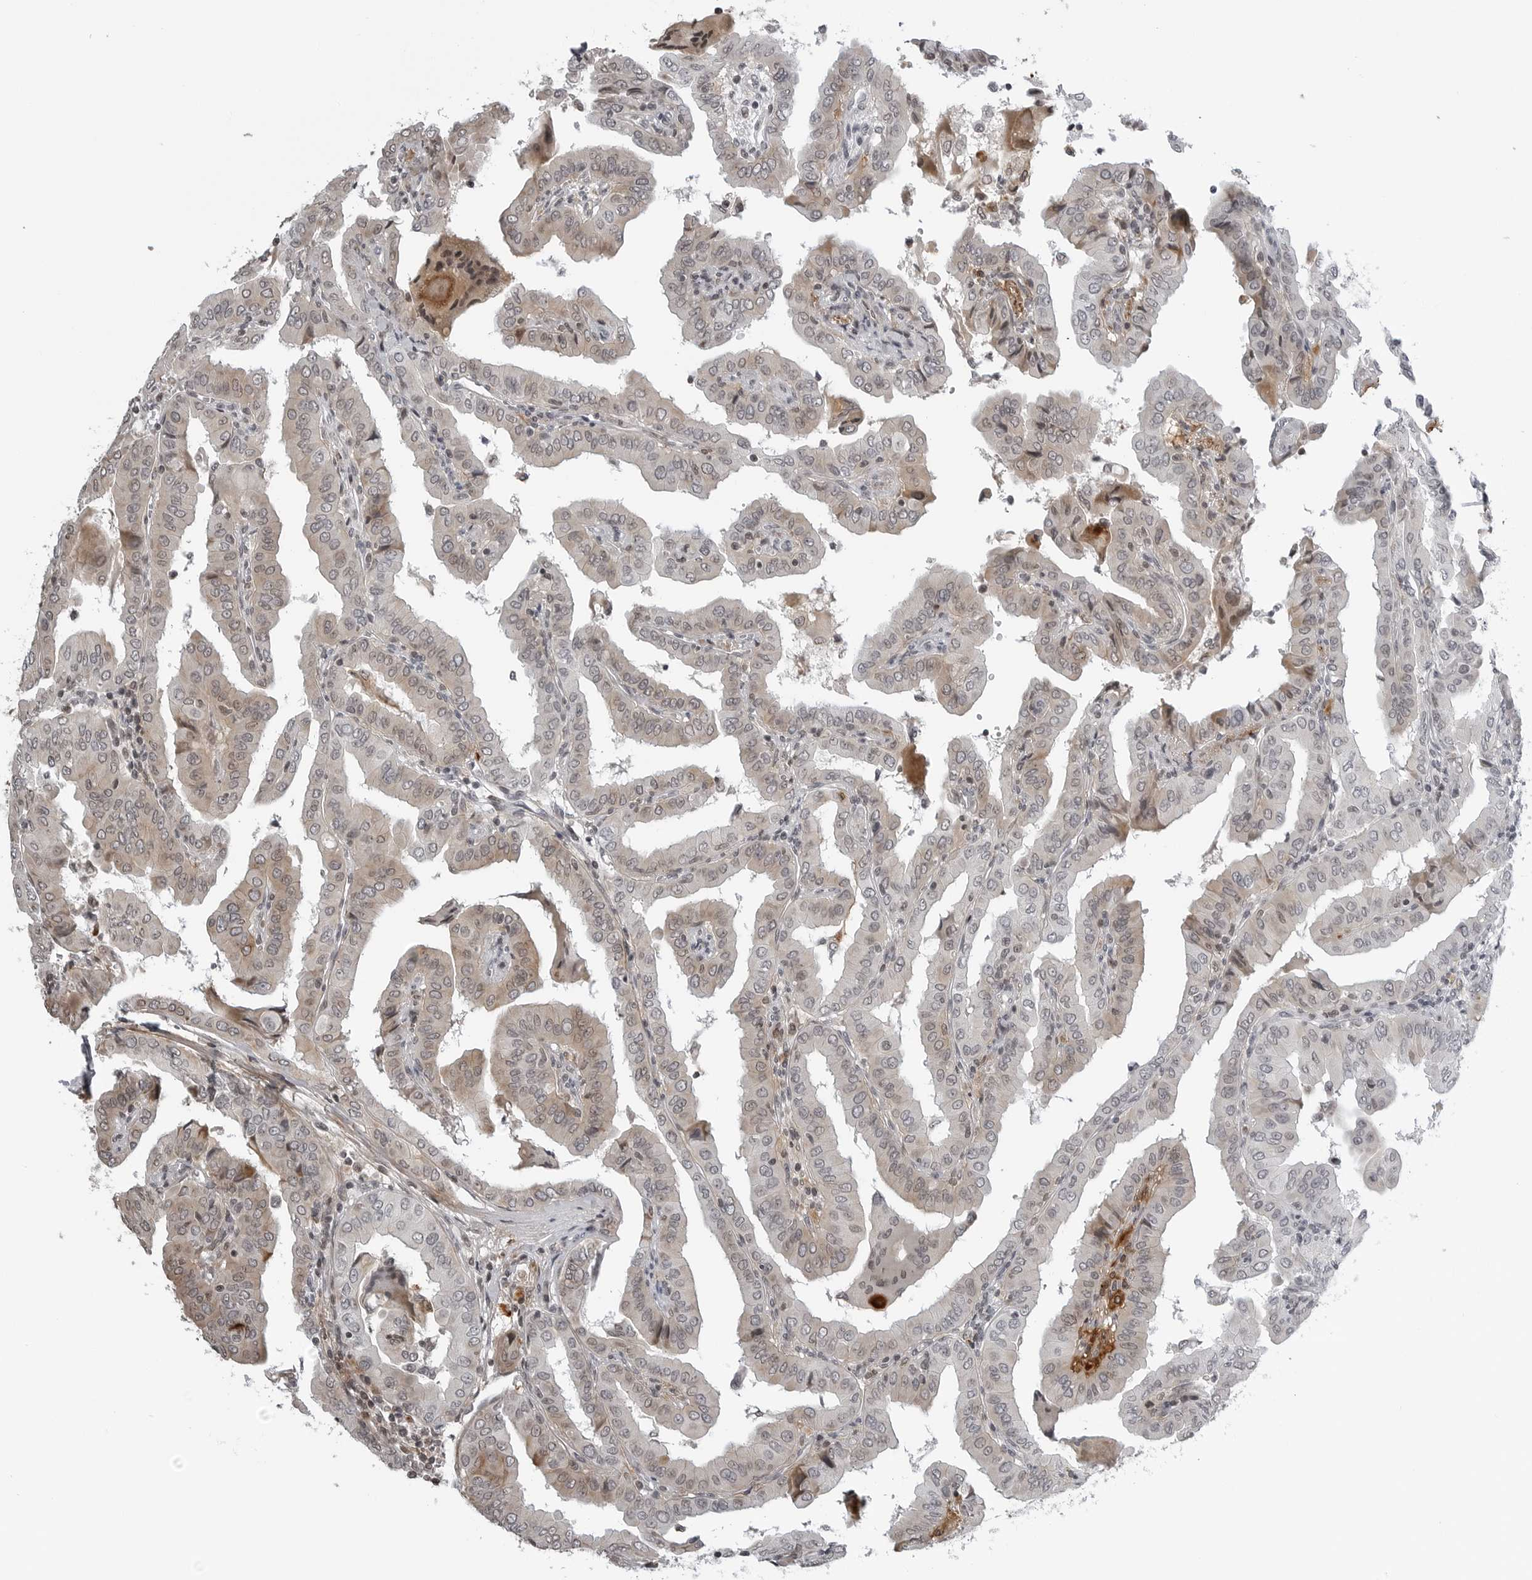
{"staining": {"intensity": "weak", "quantity": "<25%", "location": "cytoplasmic/membranous"}, "tissue": "thyroid cancer", "cell_type": "Tumor cells", "image_type": "cancer", "snomed": [{"axis": "morphology", "description": "Papillary adenocarcinoma, NOS"}, {"axis": "topography", "description": "Thyroid gland"}], "caption": "Tumor cells show no significant positivity in thyroid papillary adenocarcinoma.", "gene": "CXCR5", "patient": {"sex": "male", "age": 33}}